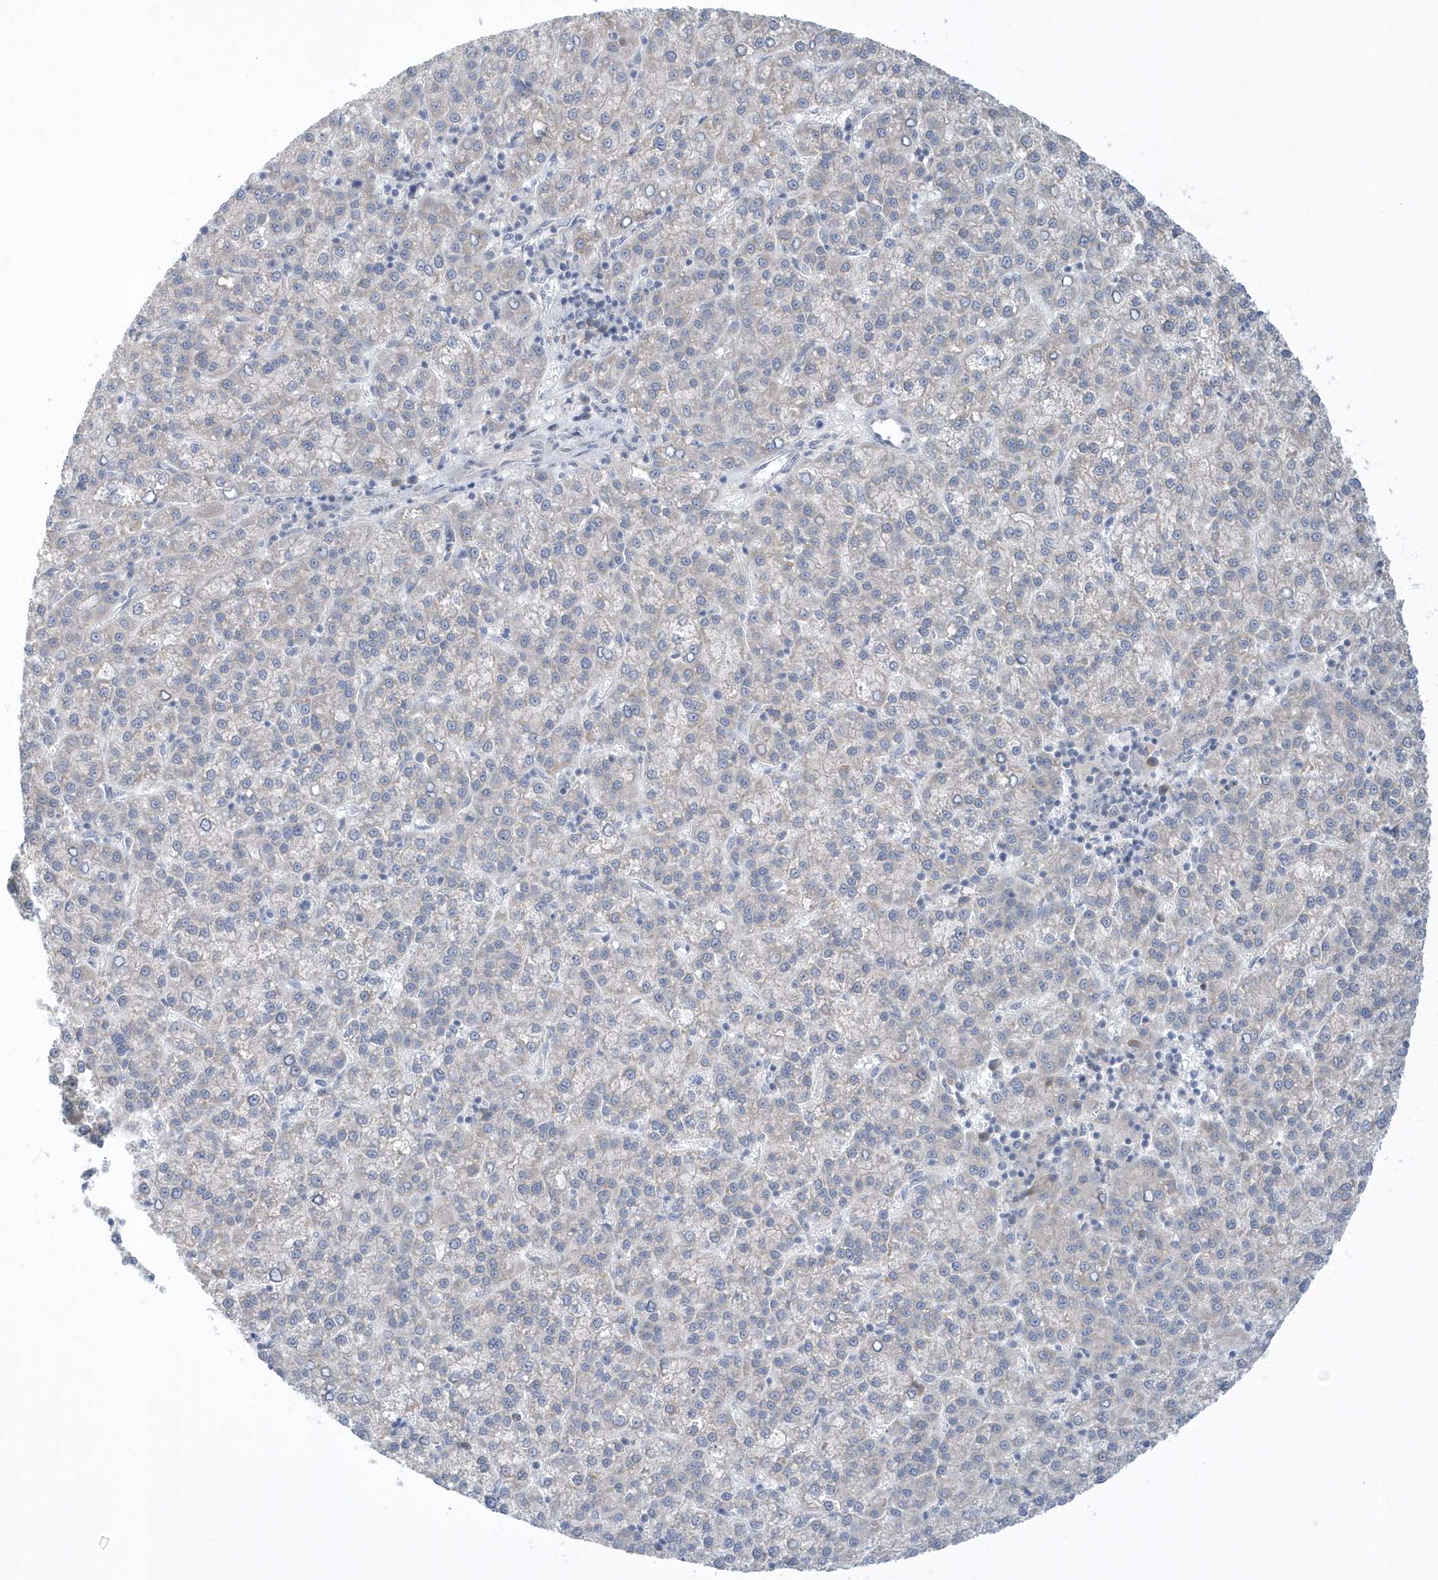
{"staining": {"intensity": "negative", "quantity": "none", "location": "none"}, "tissue": "liver cancer", "cell_type": "Tumor cells", "image_type": "cancer", "snomed": [{"axis": "morphology", "description": "Carcinoma, Hepatocellular, NOS"}, {"axis": "topography", "description": "Liver"}], "caption": "Liver cancer (hepatocellular carcinoma) stained for a protein using IHC displays no positivity tumor cells.", "gene": "ZC3H12D", "patient": {"sex": "female", "age": 58}}